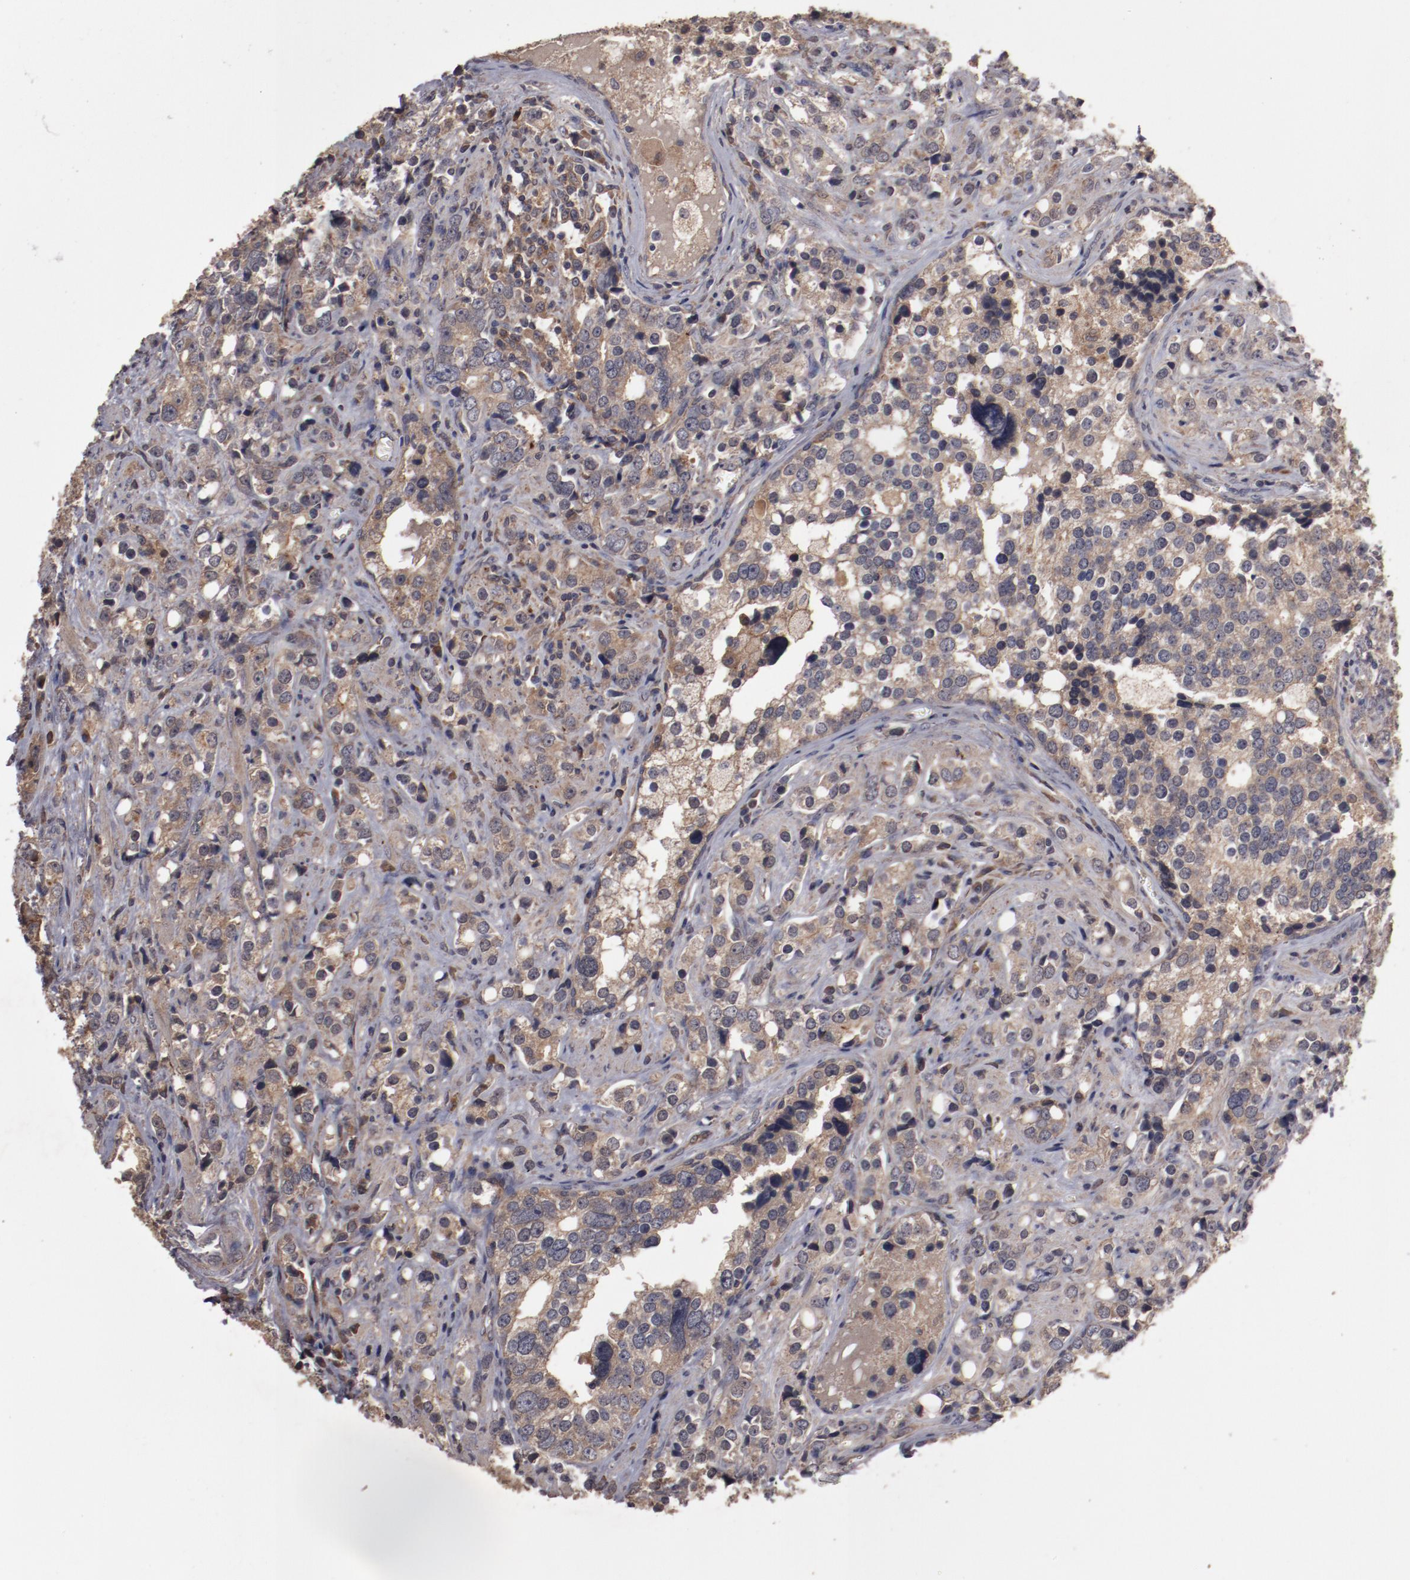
{"staining": {"intensity": "moderate", "quantity": ">75%", "location": "cytoplasmic/membranous"}, "tissue": "prostate cancer", "cell_type": "Tumor cells", "image_type": "cancer", "snomed": [{"axis": "morphology", "description": "Adenocarcinoma, High grade"}, {"axis": "topography", "description": "Prostate"}], "caption": "Brown immunohistochemical staining in human adenocarcinoma (high-grade) (prostate) demonstrates moderate cytoplasmic/membranous positivity in approximately >75% of tumor cells.", "gene": "LRRC75B", "patient": {"sex": "male", "age": 71}}